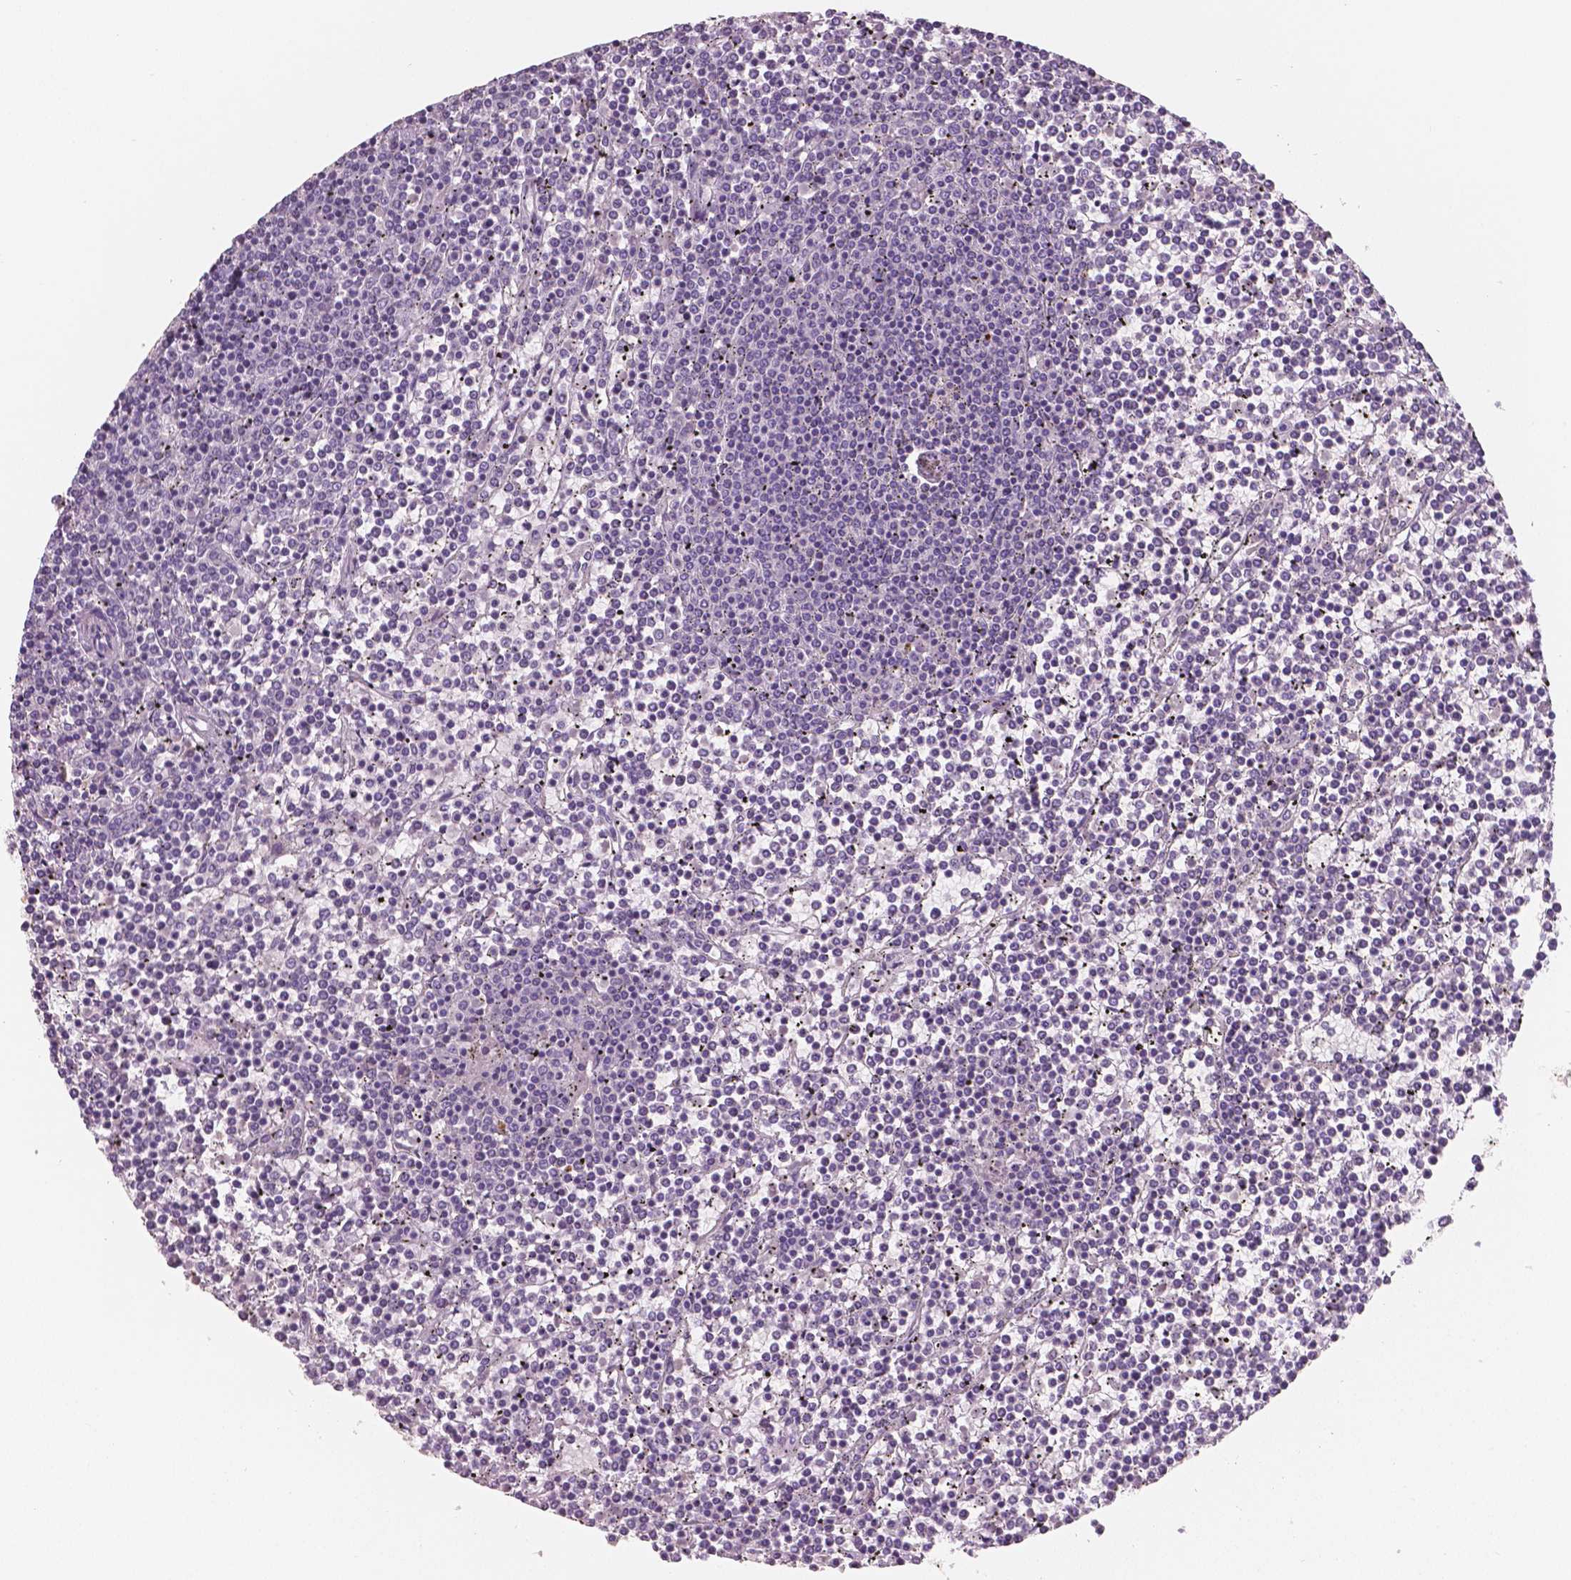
{"staining": {"intensity": "negative", "quantity": "none", "location": "none"}, "tissue": "lymphoma", "cell_type": "Tumor cells", "image_type": "cancer", "snomed": [{"axis": "morphology", "description": "Malignant lymphoma, non-Hodgkin's type, Low grade"}, {"axis": "topography", "description": "Spleen"}], "caption": "Immunohistochemistry (IHC) photomicrograph of human low-grade malignant lymphoma, non-Hodgkin's type stained for a protein (brown), which exhibits no positivity in tumor cells. Nuclei are stained in blue.", "gene": "APOA4", "patient": {"sex": "female", "age": 19}}